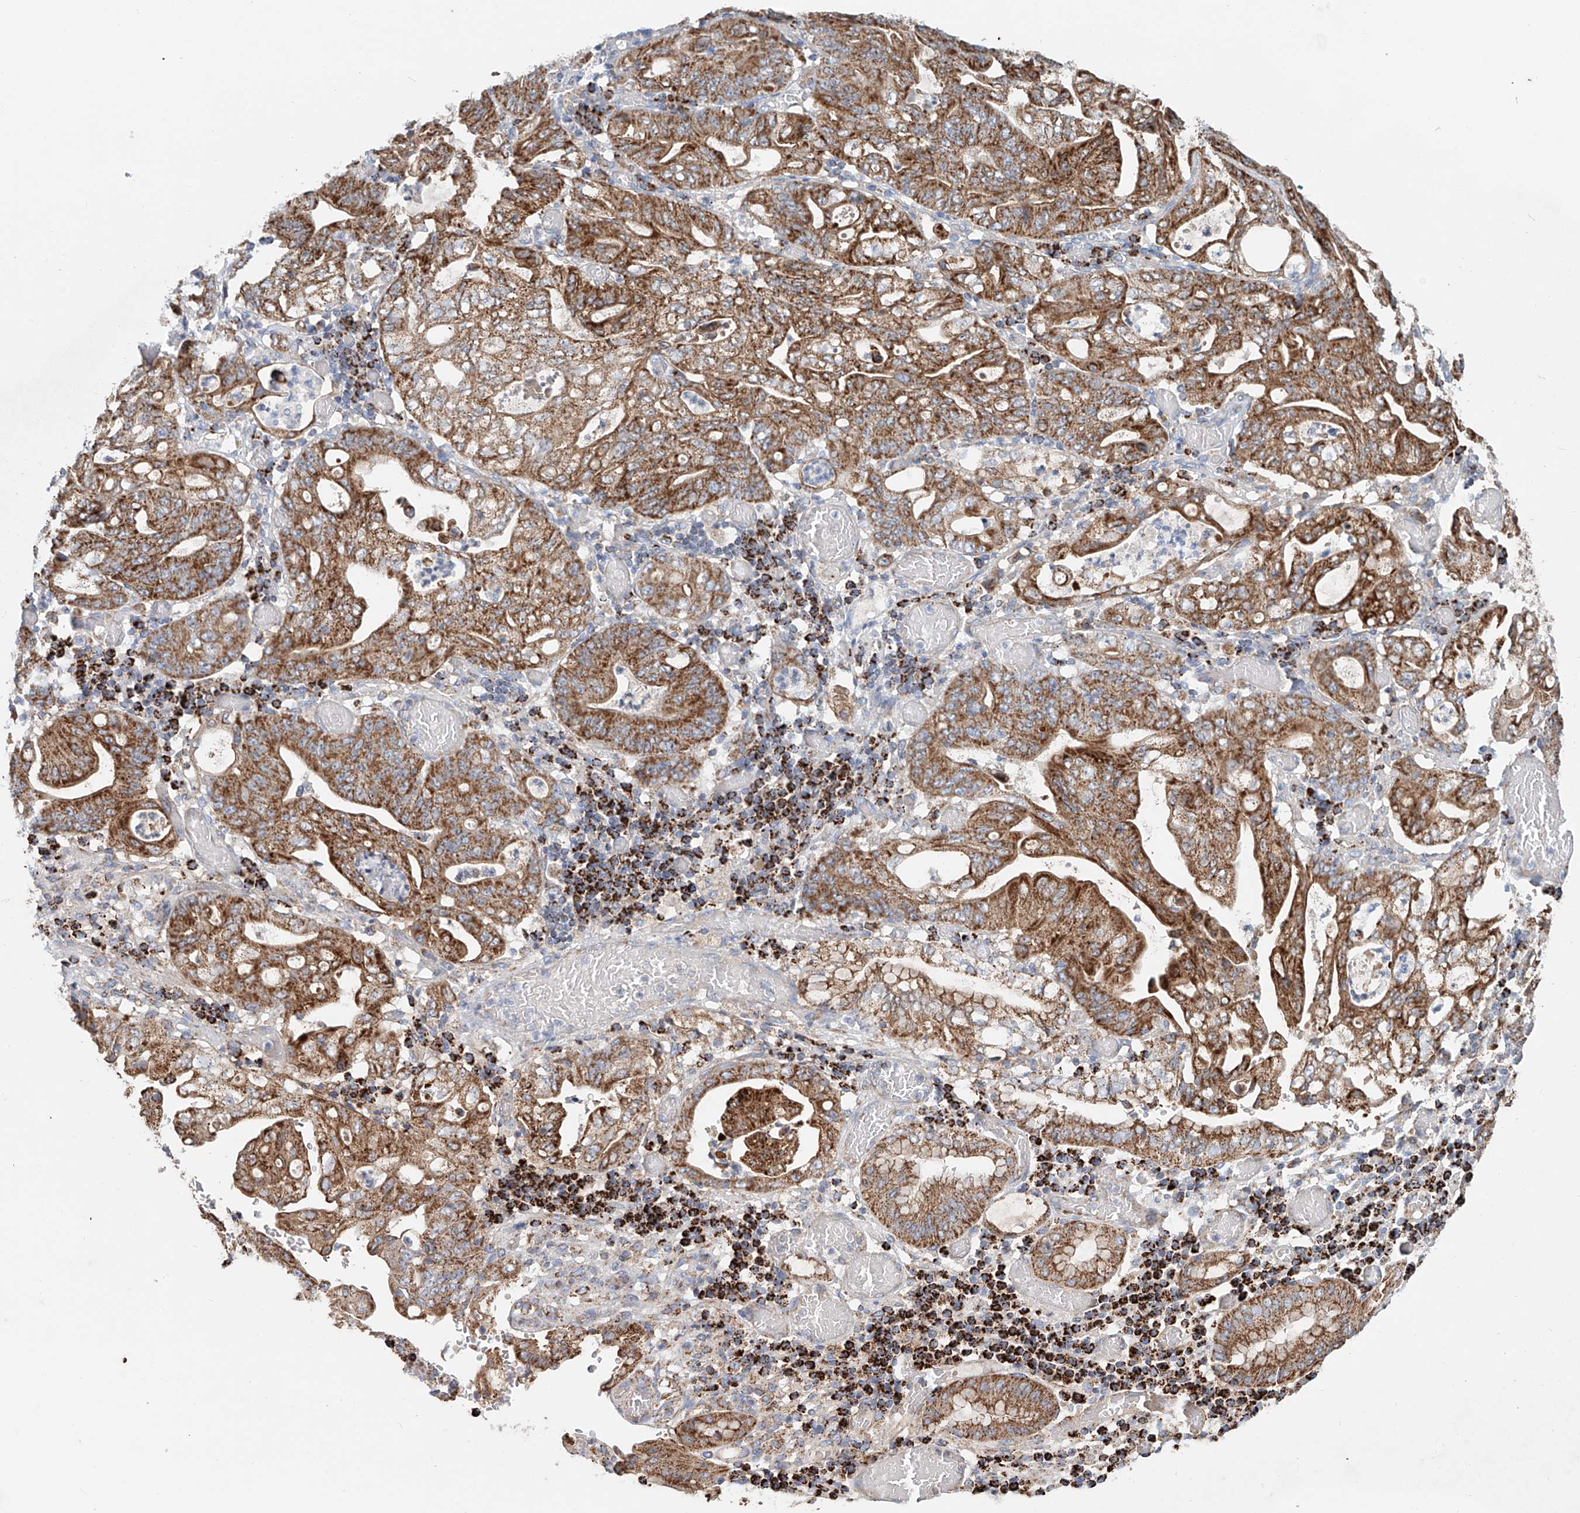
{"staining": {"intensity": "moderate", "quantity": ">75%", "location": "cytoplasmic/membranous"}, "tissue": "stomach cancer", "cell_type": "Tumor cells", "image_type": "cancer", "snomed": [{"axis": "morphology", "description": "Adenocarcinoma, NOS"}, {"axis": "topography", "description": "Stomach"}], "caption": "A medium amount of moderate cytoplasmic/membranous positivity is seen in about >75% of tumor cells in stomach cancer (adenocarcinoma) tissue.", "gene": "CARD10", "patient": {"sex": "female", "age": 73}}